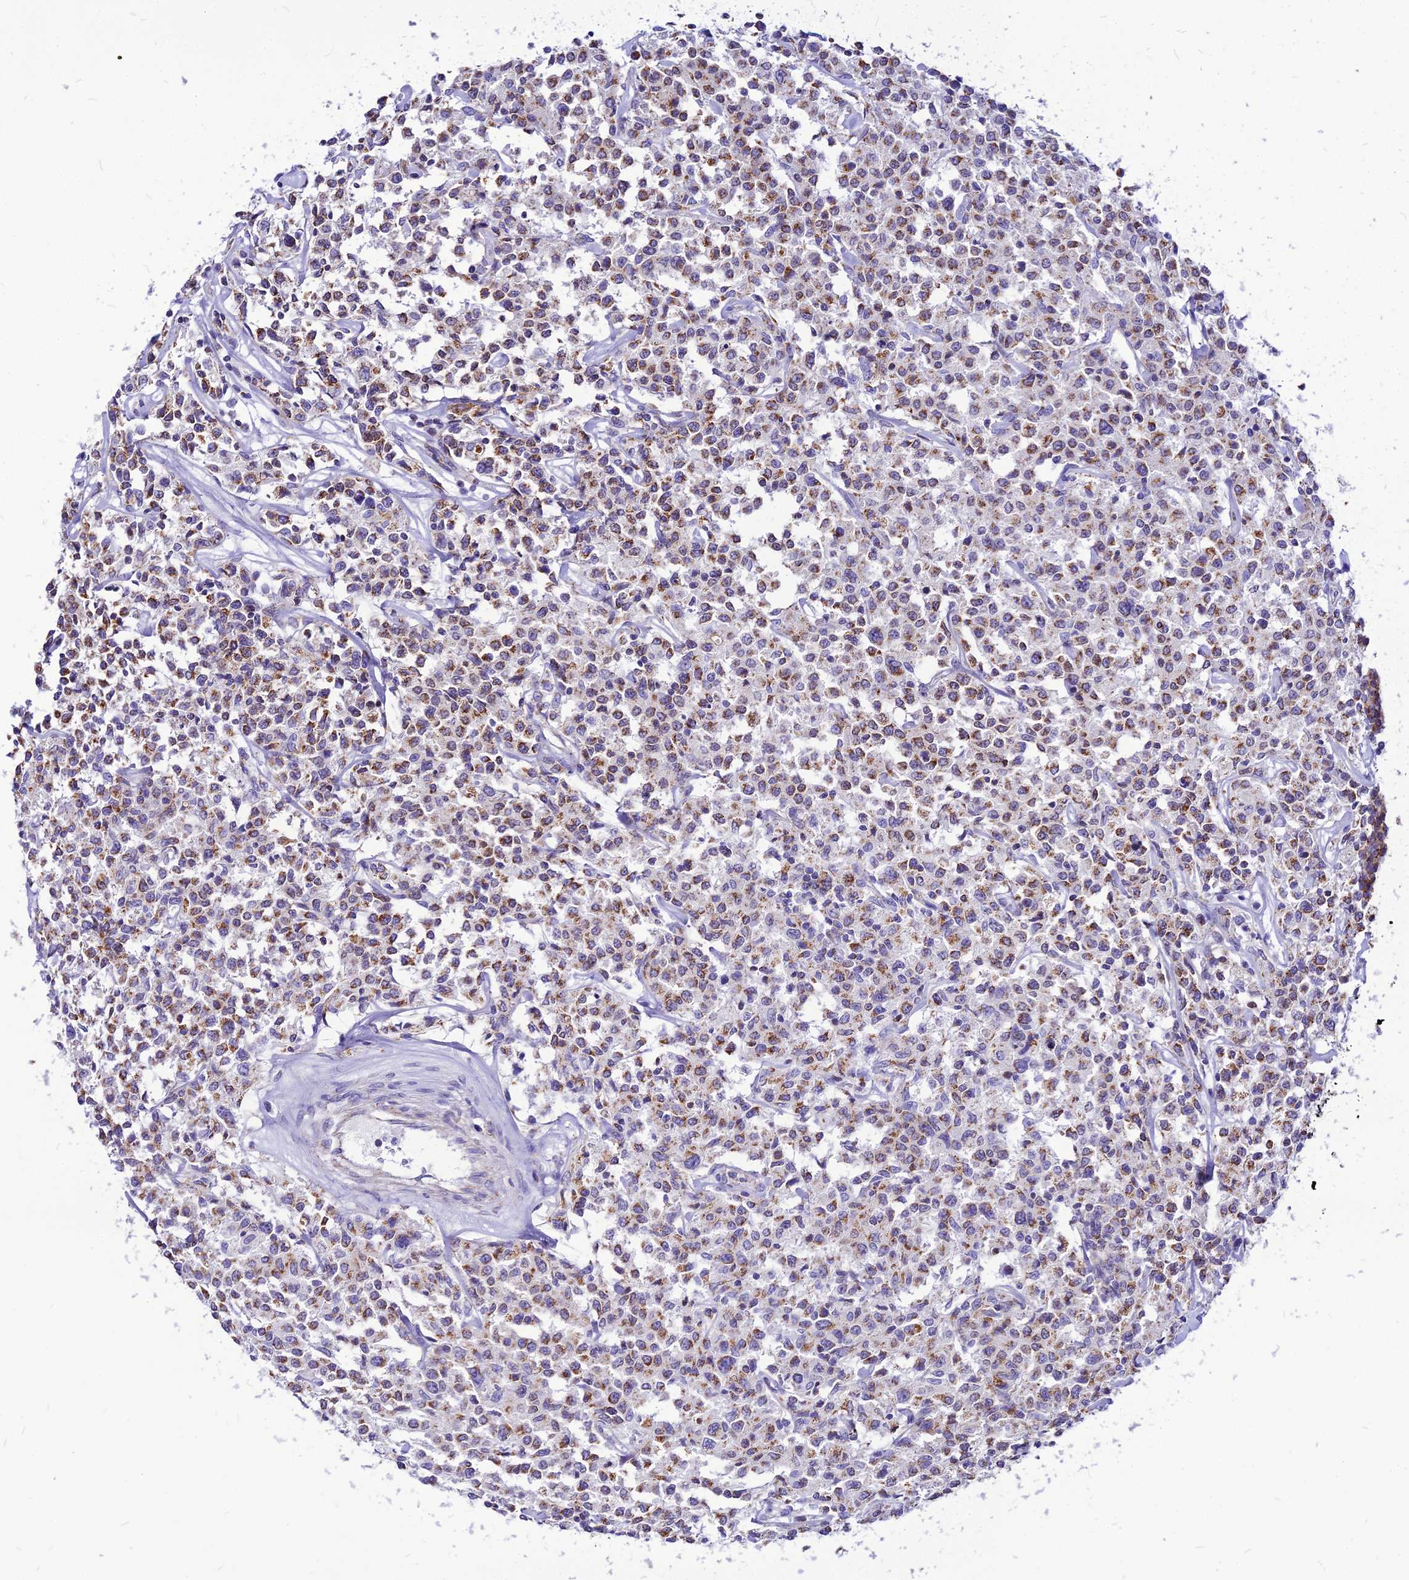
{"staining": {"intensity": "moderate", "quantity": "25%-75%", "location": "cytoplasmic/membranous"}, "tissue": "lymphoma", "cell_type": "Tumor cells", "image_type": "cancer", "snomed": [{"axis": "morphology", "description": "Malignant lymphoma, non-Hodgkin's type, Low grade"}, {"axis": "topography", "description": "Small intestine"}], "caption": "Lymphoma tissue demonstrates moderate cytoplasmic/membranous positivity in approximately 25%-75% of tumor cells Using DAB (brown) and hematoxylin (blue) stains, captured at high magnification using brightfield microscopy.", "gene": "ECI1", "patient": {"sex": "female", "age": 59}}